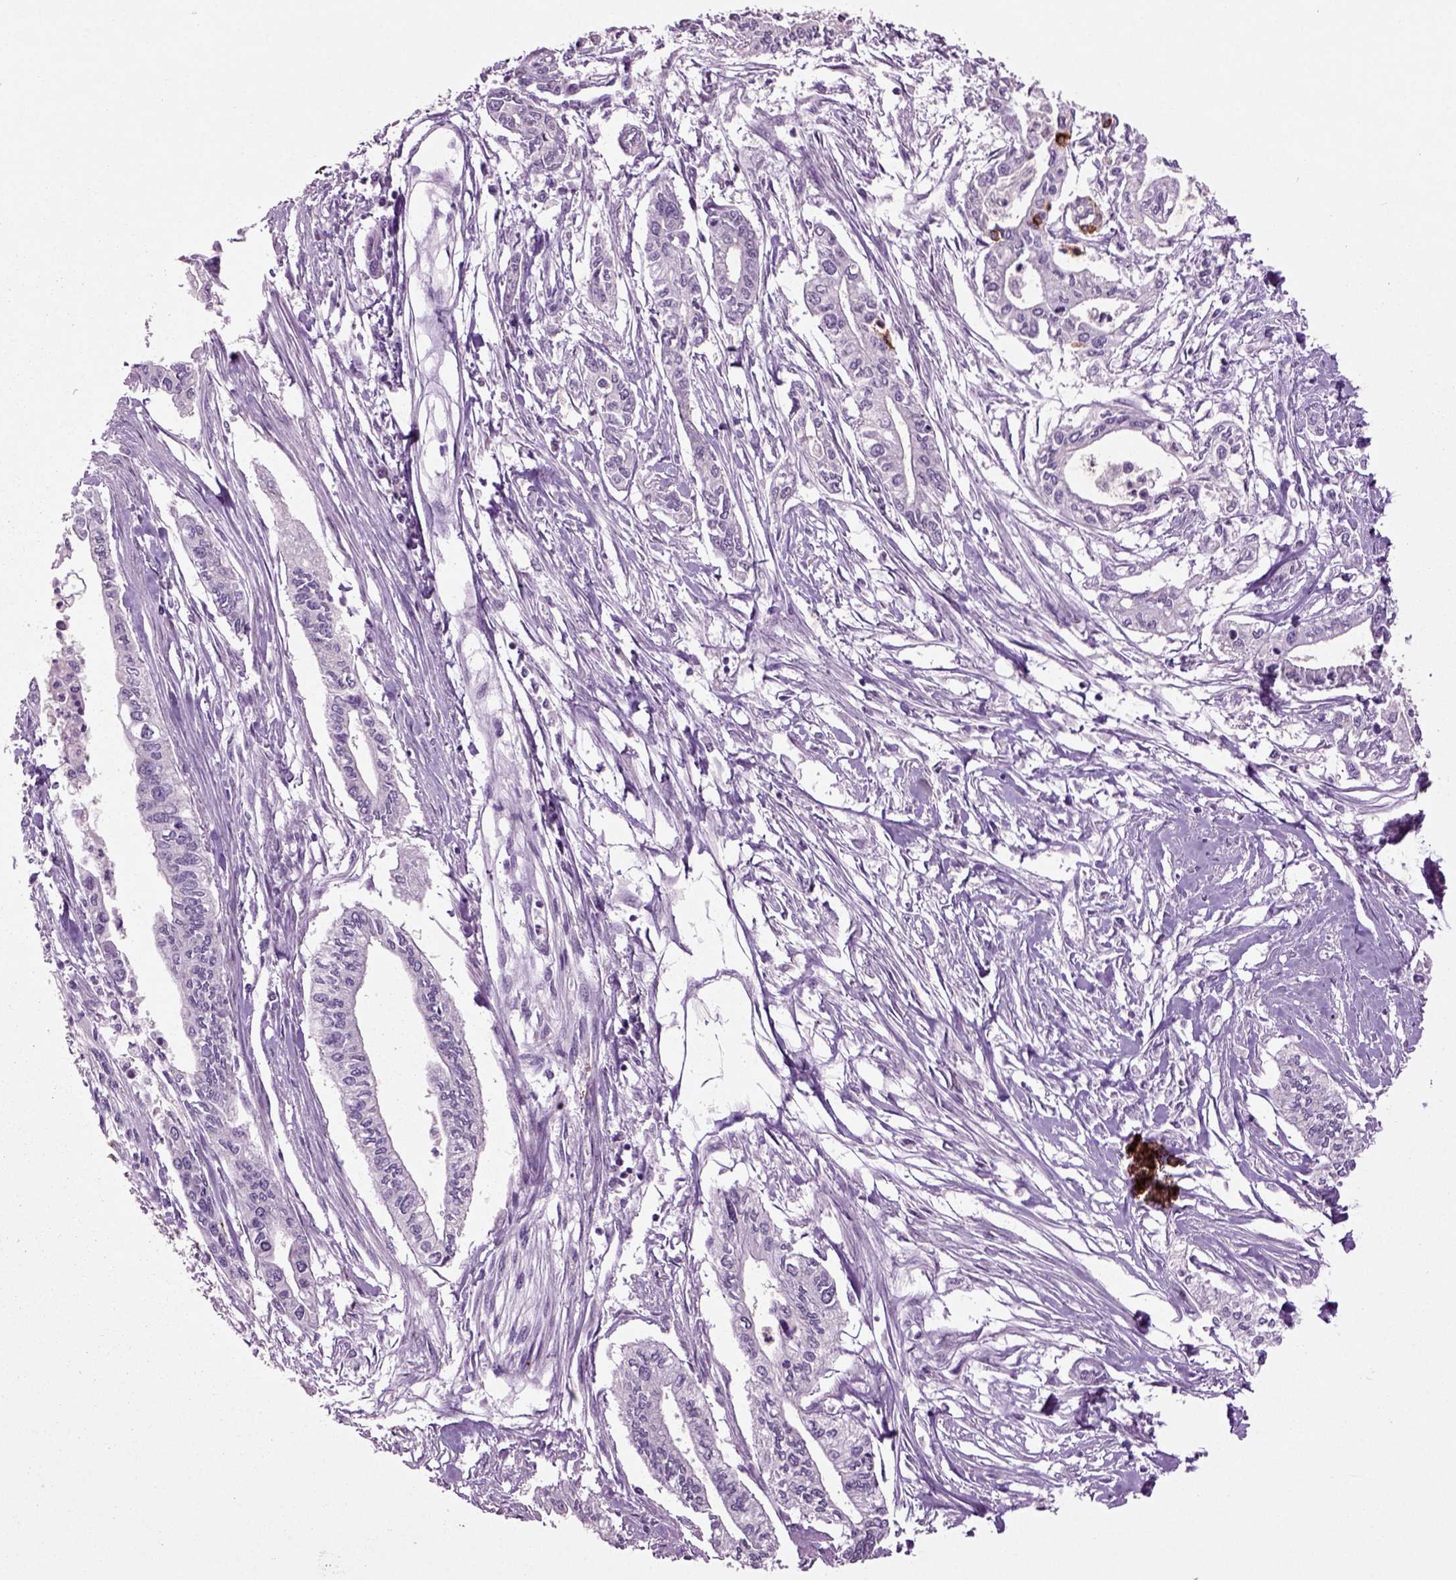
{"staining": {"intensity": "negative", "quantity": "none", "location": "none"}, "tissue": "pancreatic cancer", "cell_type": "Tumor cells", "image_type": "cancer", "snomed": [{"axis": "morphology", "description": "Adenocarcinoma, NOS"}, {"axis": "topography", "description": "Pancreas"}], "caption": "Tumor cells are negative for brown protein staining in pancreatic cancer.", "gene": "SLC17A6", "patient": {"sex": "male", "age": 60}}